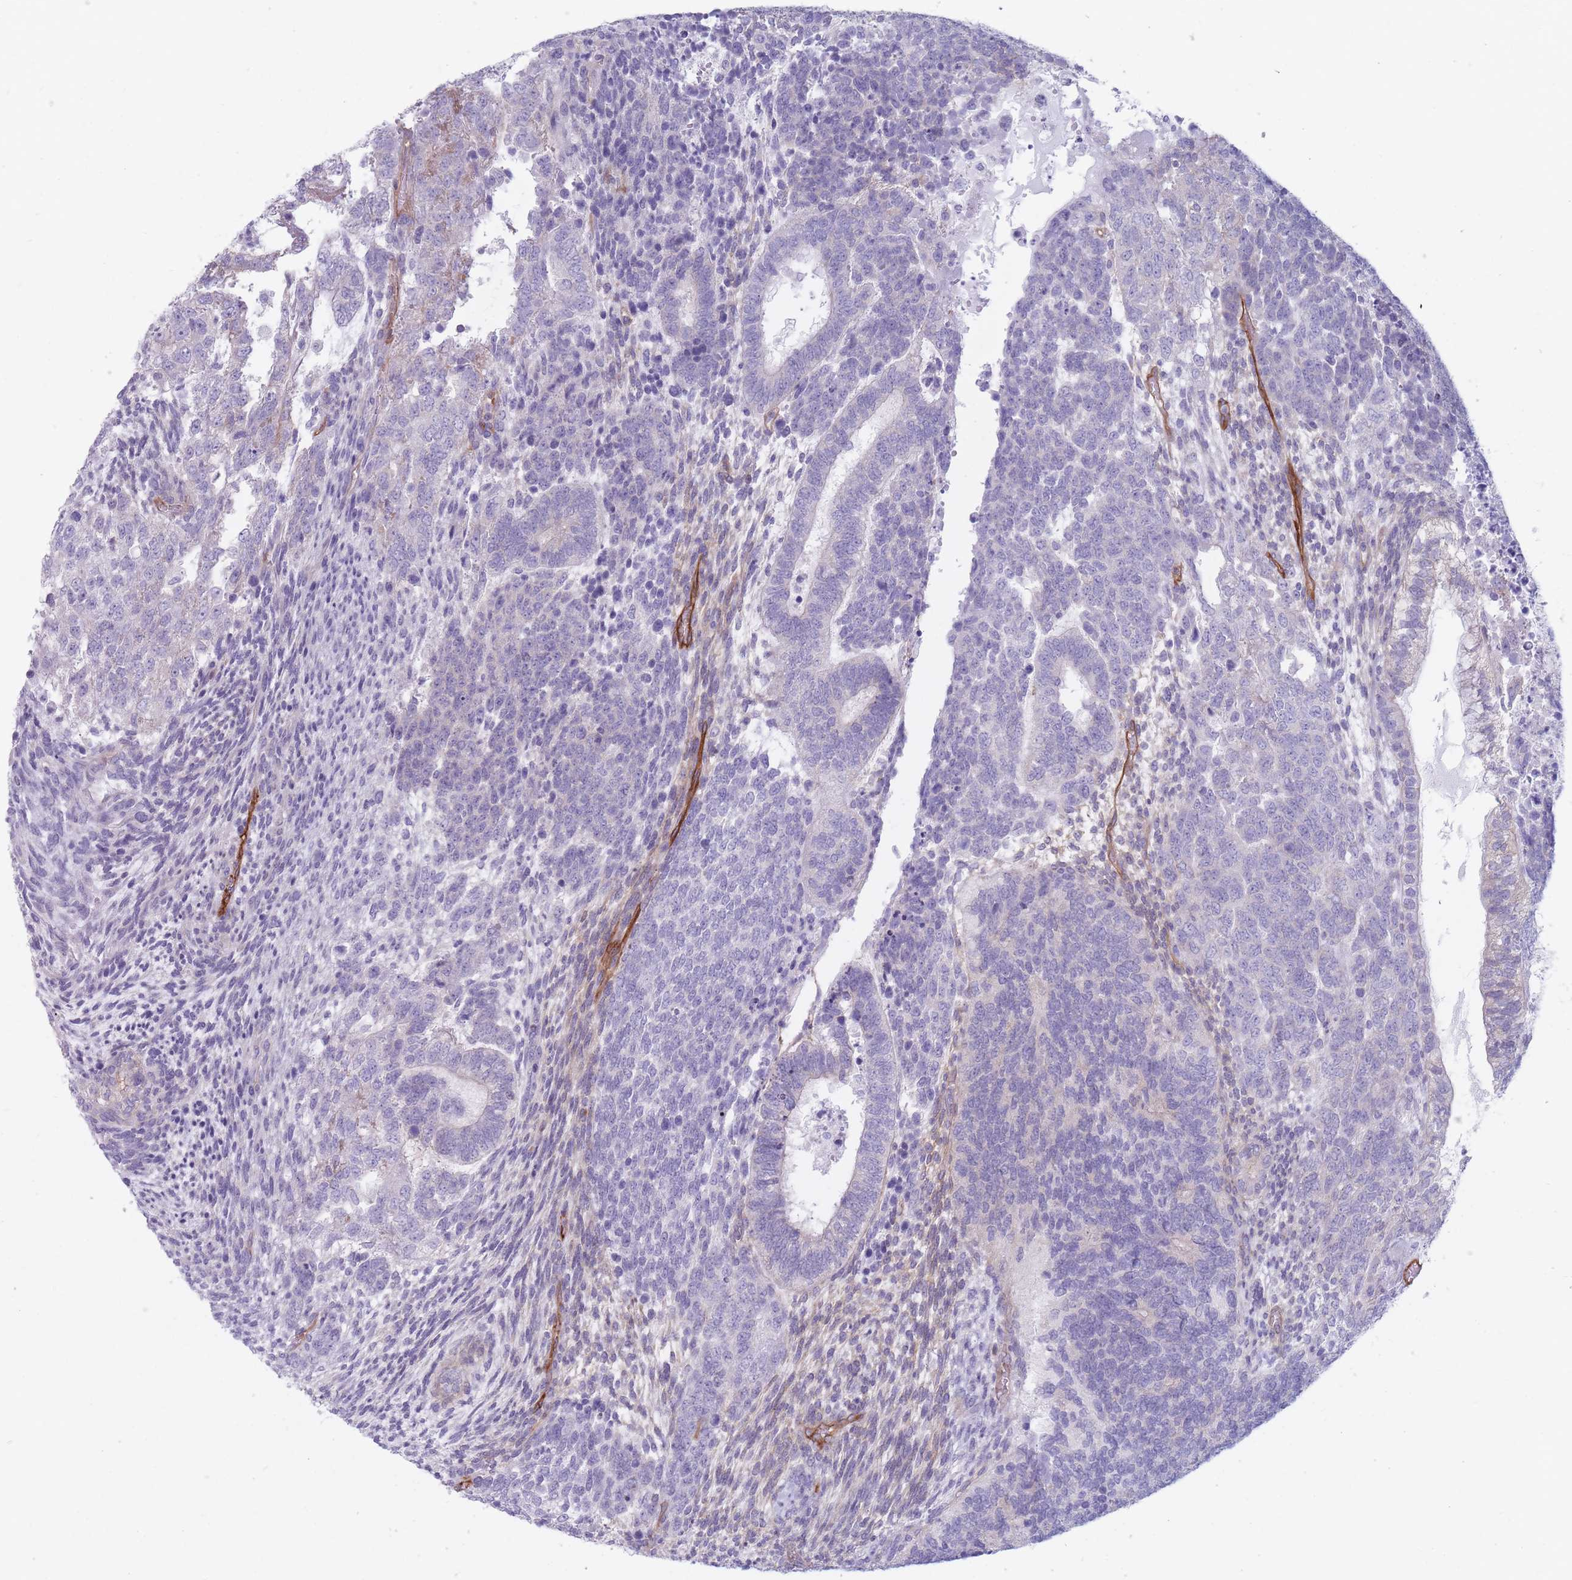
{"staining": {"intensity": "negative", "quantity": "none", "location": "none"}, "tissue": "testis cancer", "cell_type": "Tumor cells", "image_type": "cancer", "snomed": [{"axis": "morphology", "description": "Carcinoma, Embryonal, NOS"}, {"axis": "topography", "description": "Testis"}], "caption": "Protein analysis of testis cancer (embryonal carcinoma) demonstrates no significant positivity in tumor cells.", "gene": "PLPP1", "patient": {"sex": "male", "age": 23}}